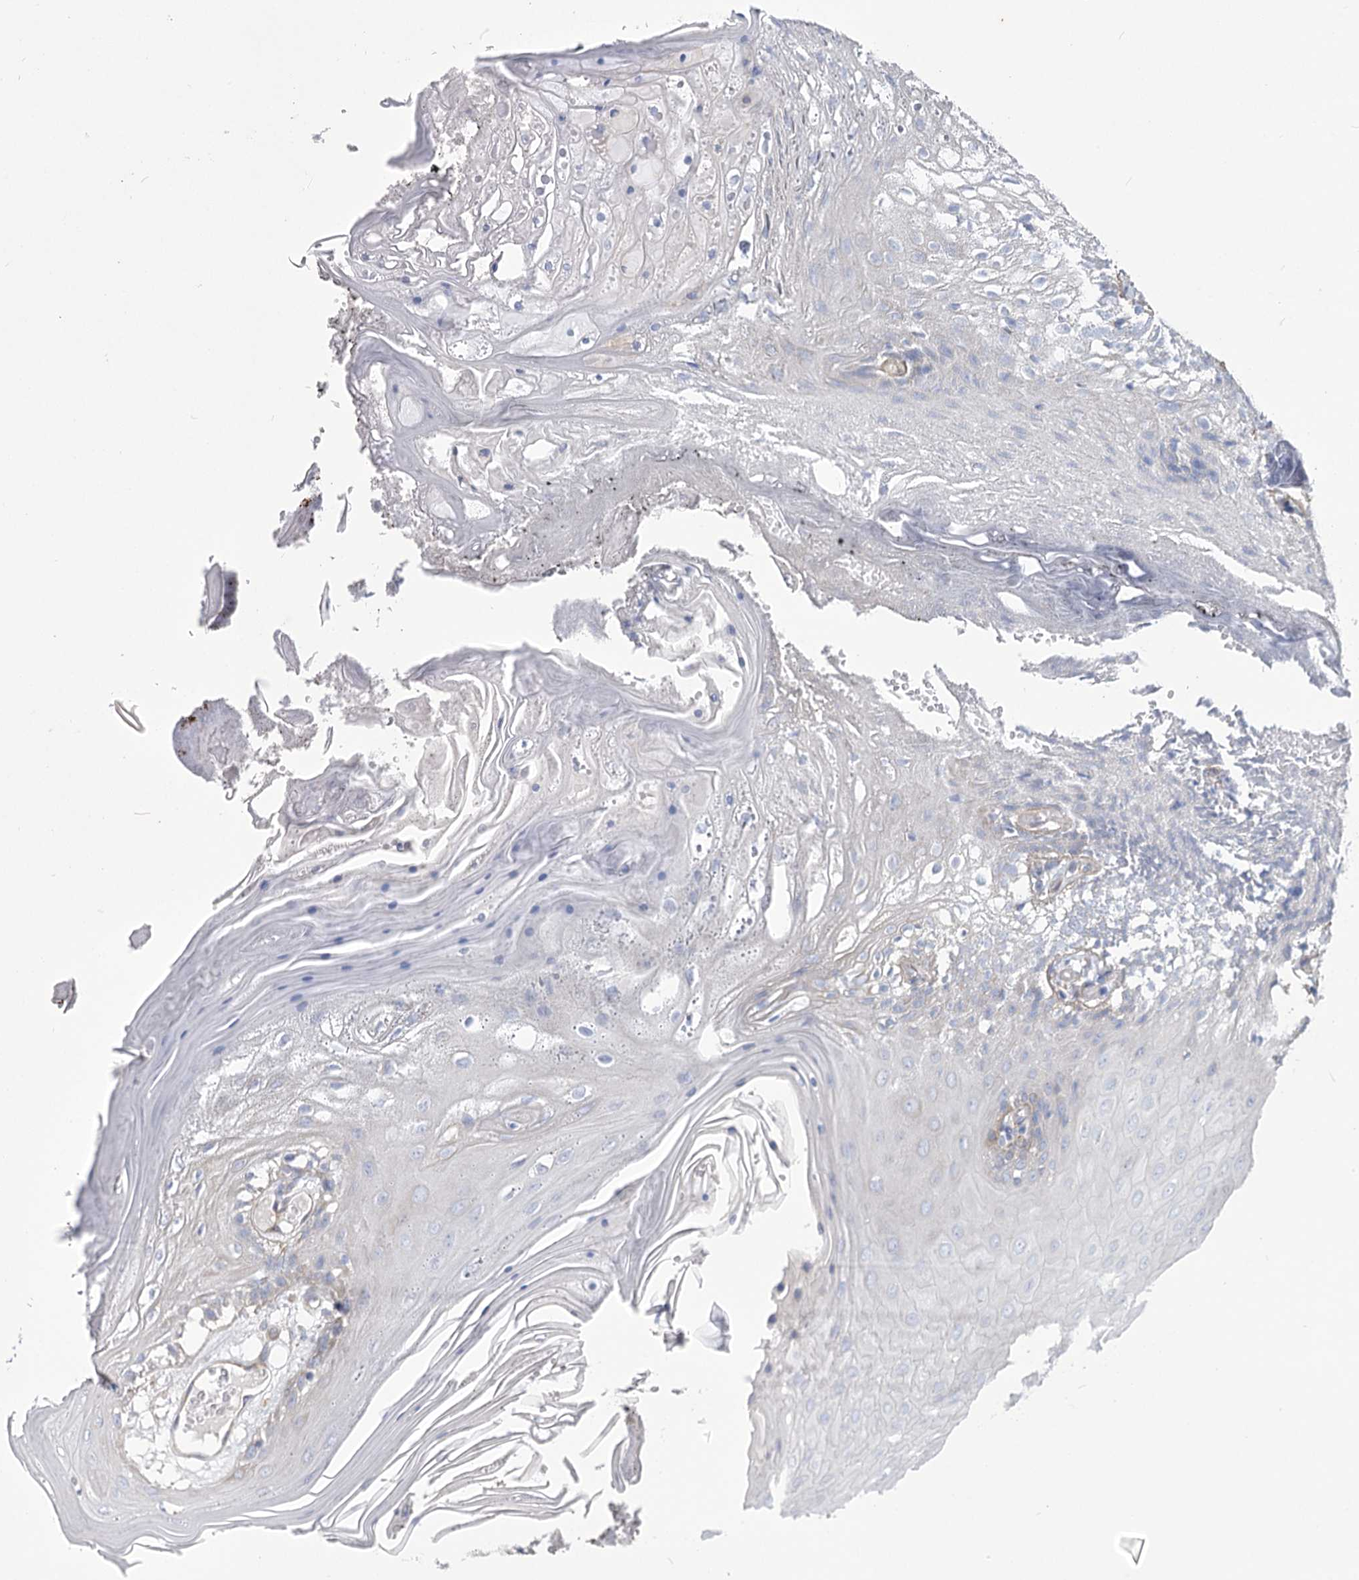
{"staining": {"intensity": "strong", "quantity": "<25%", "location": "cytoplasmic/membranous"}, "tissue": "oral mucosa", "cell_type": "Squamous epithelial cells", "image_type": "normal", "snomed": [{"axis": "morphology", "description": "Normal tissue, NOS"}, {"axis": "morphology", "description": "Squamous cell carcinoma, NOS"}, {"axis": "topography", "description": "Skeletal muscle"}, {"axis": "topography", "description": "Oral tissue"}, {"axis": "topography", "description": "Salivary gland"}, {"axis": "topography", "description": "Head-Neck"}], "caption": "Brown immunohistochemical staining in normal human oral mucosa displays strong cytoplasmic/membranous positivity in about <25% of squamous epithelial cells. Using DAB (brown) and hematoxylin (blue) stains, captured at high magnification using brightfield microscopy.", "gene": "RMDN2", "patient": {"sex": "male", "age": 54}}